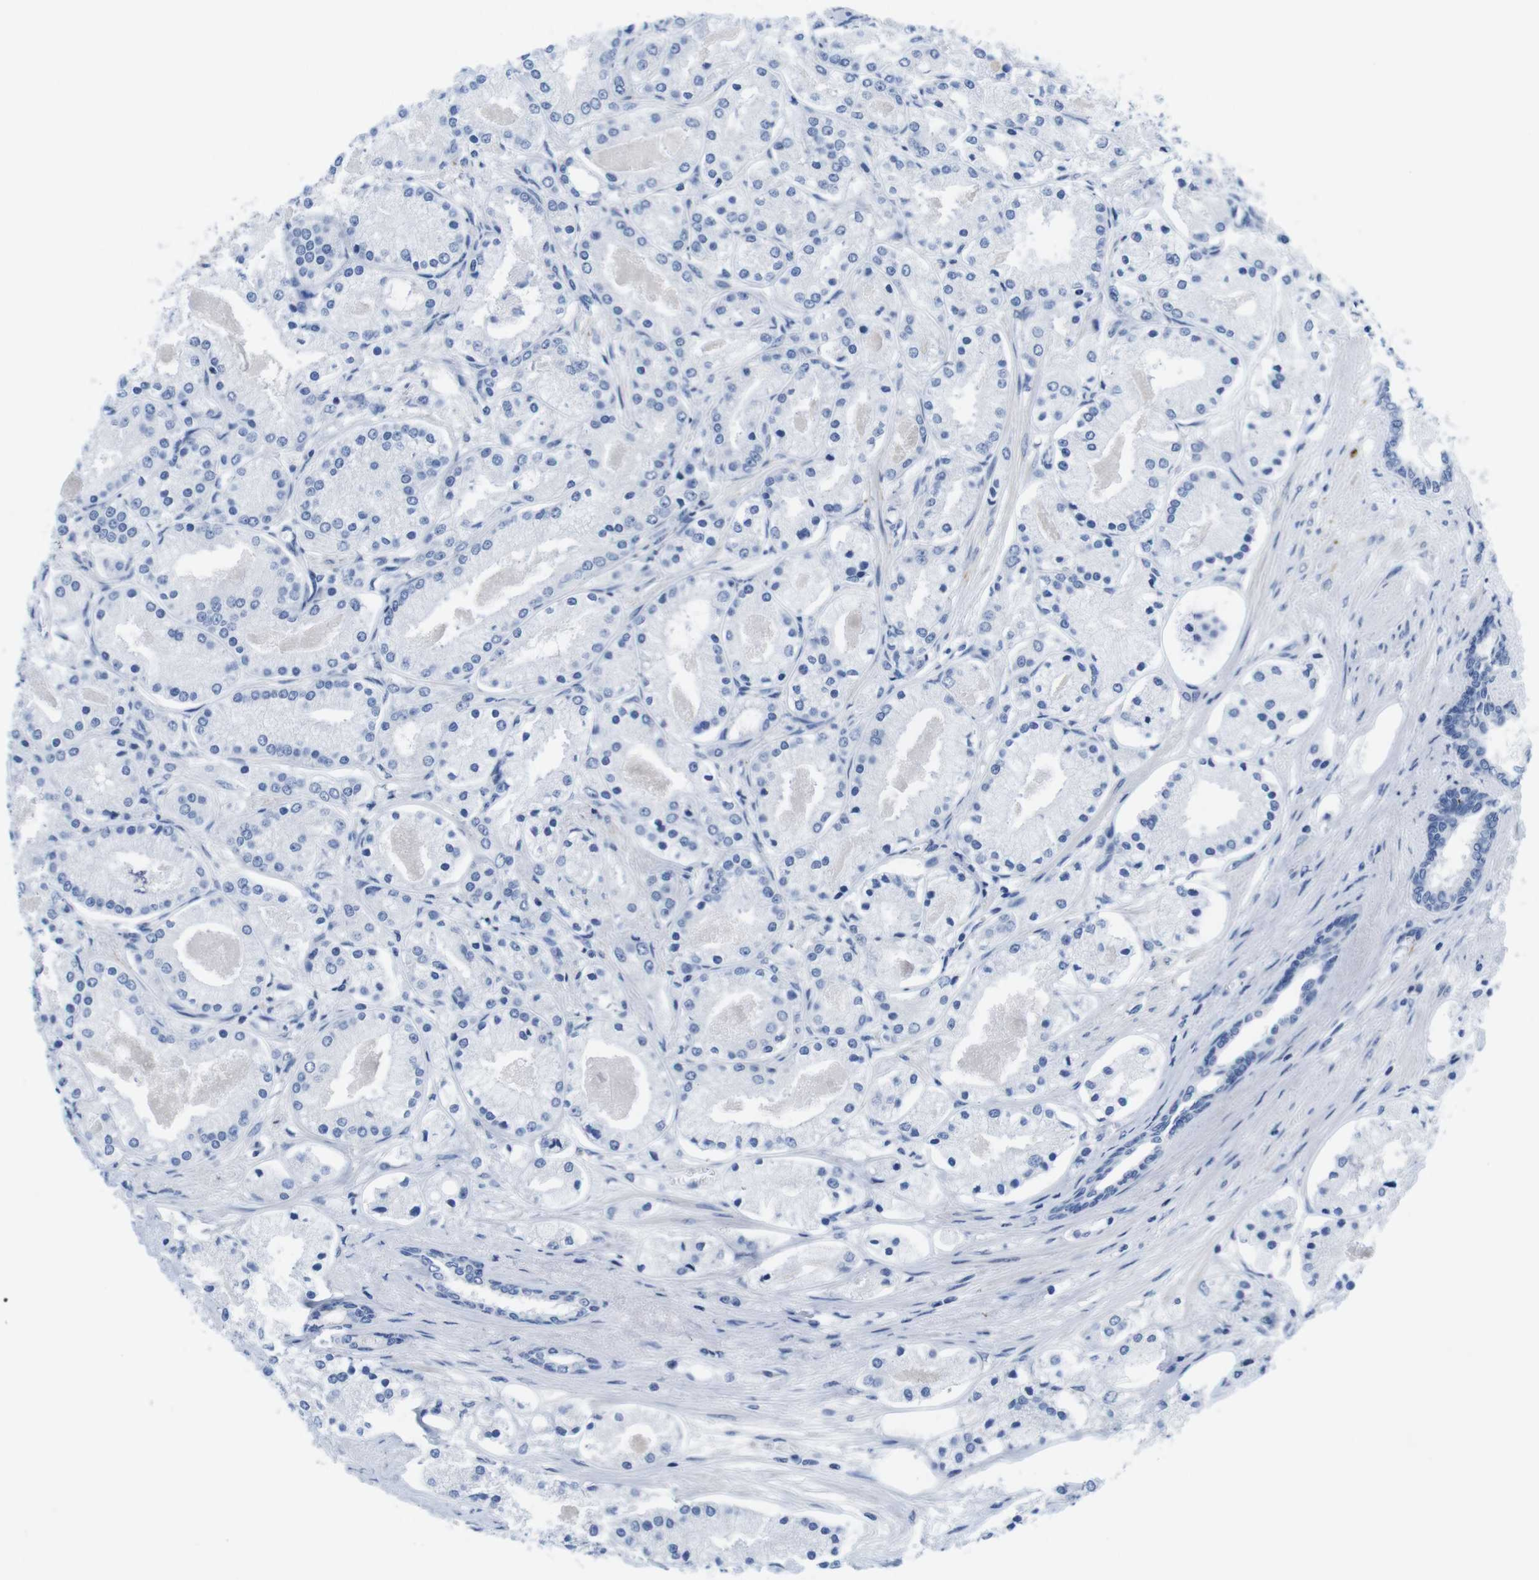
{"staining": {"intensity": "negative", "quantity": "none", "location": "none"}, "tissue": "prostate cancer", "cell_type": "Tumor cells", "image_type": "cancer", "snomed": [{"axis": "morphology", "description": "Adenocarcinoma, High grade"}, {"axis": "topography", "description": "Prostate"}], "caption": "Image shows no significant protein staining in tumor cells of prostate cancer.", "gene": "MAP6", "patient": {"sex": "male", "age": 66}}